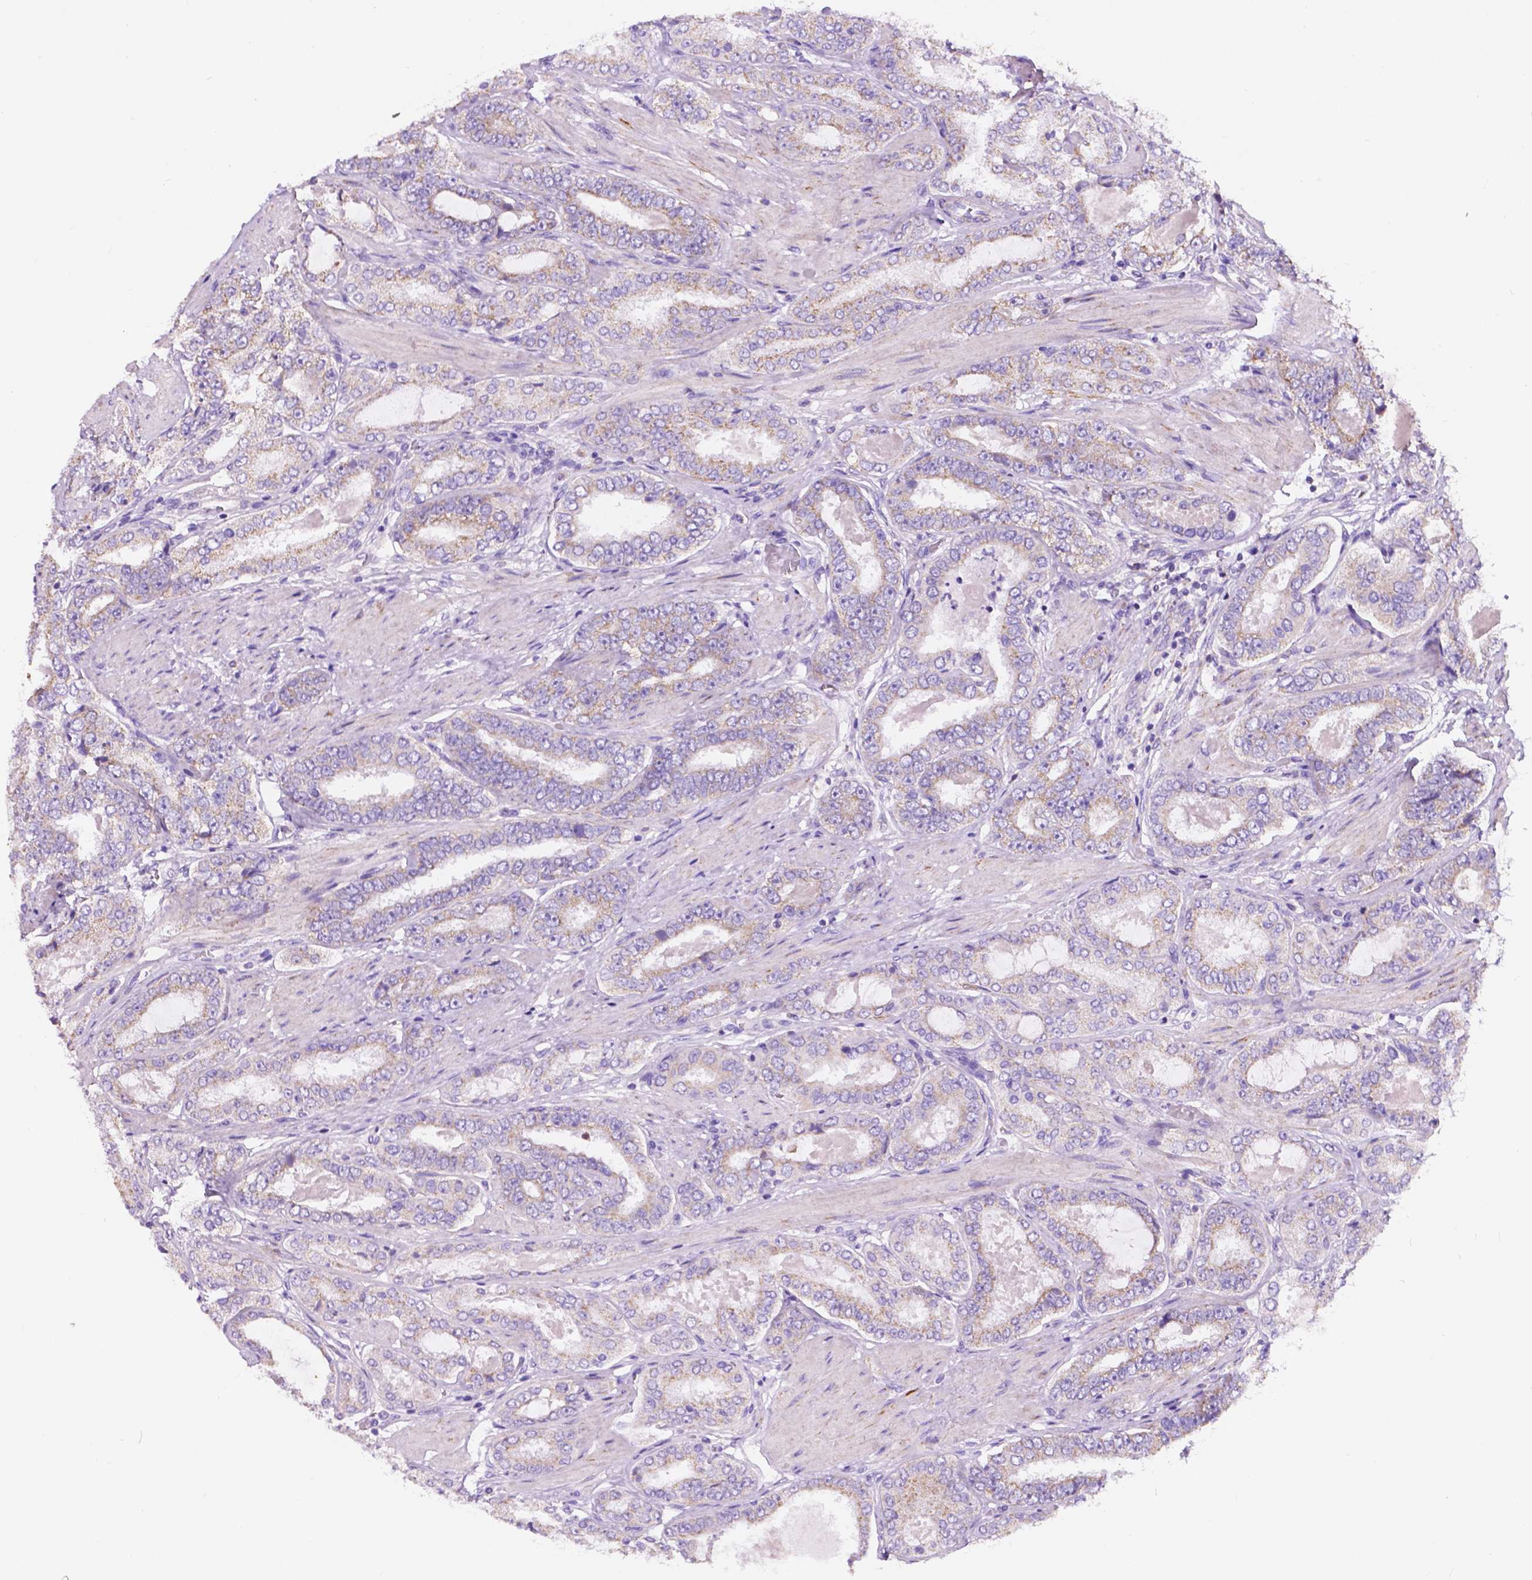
{"staining": {"intensity": "weak", "quantity": "<25%", "location": "cytoplasmic/membranous"}, "tissue": "prostate cancer", "cell_type": "Tumor cells", "image_type": "cancer", "snomed": [{"axis": "morphology", "description": "Adenocarcinoma, High grade"}, {"axis": "topography", "description": "Prostate"}], "caption": "Tumor cells are negative for protein expression in human prostate cancer (high-grade adenocarcinoma).", "gene": "TRPV5", "patient": {"sex": "male", "age": 63}}